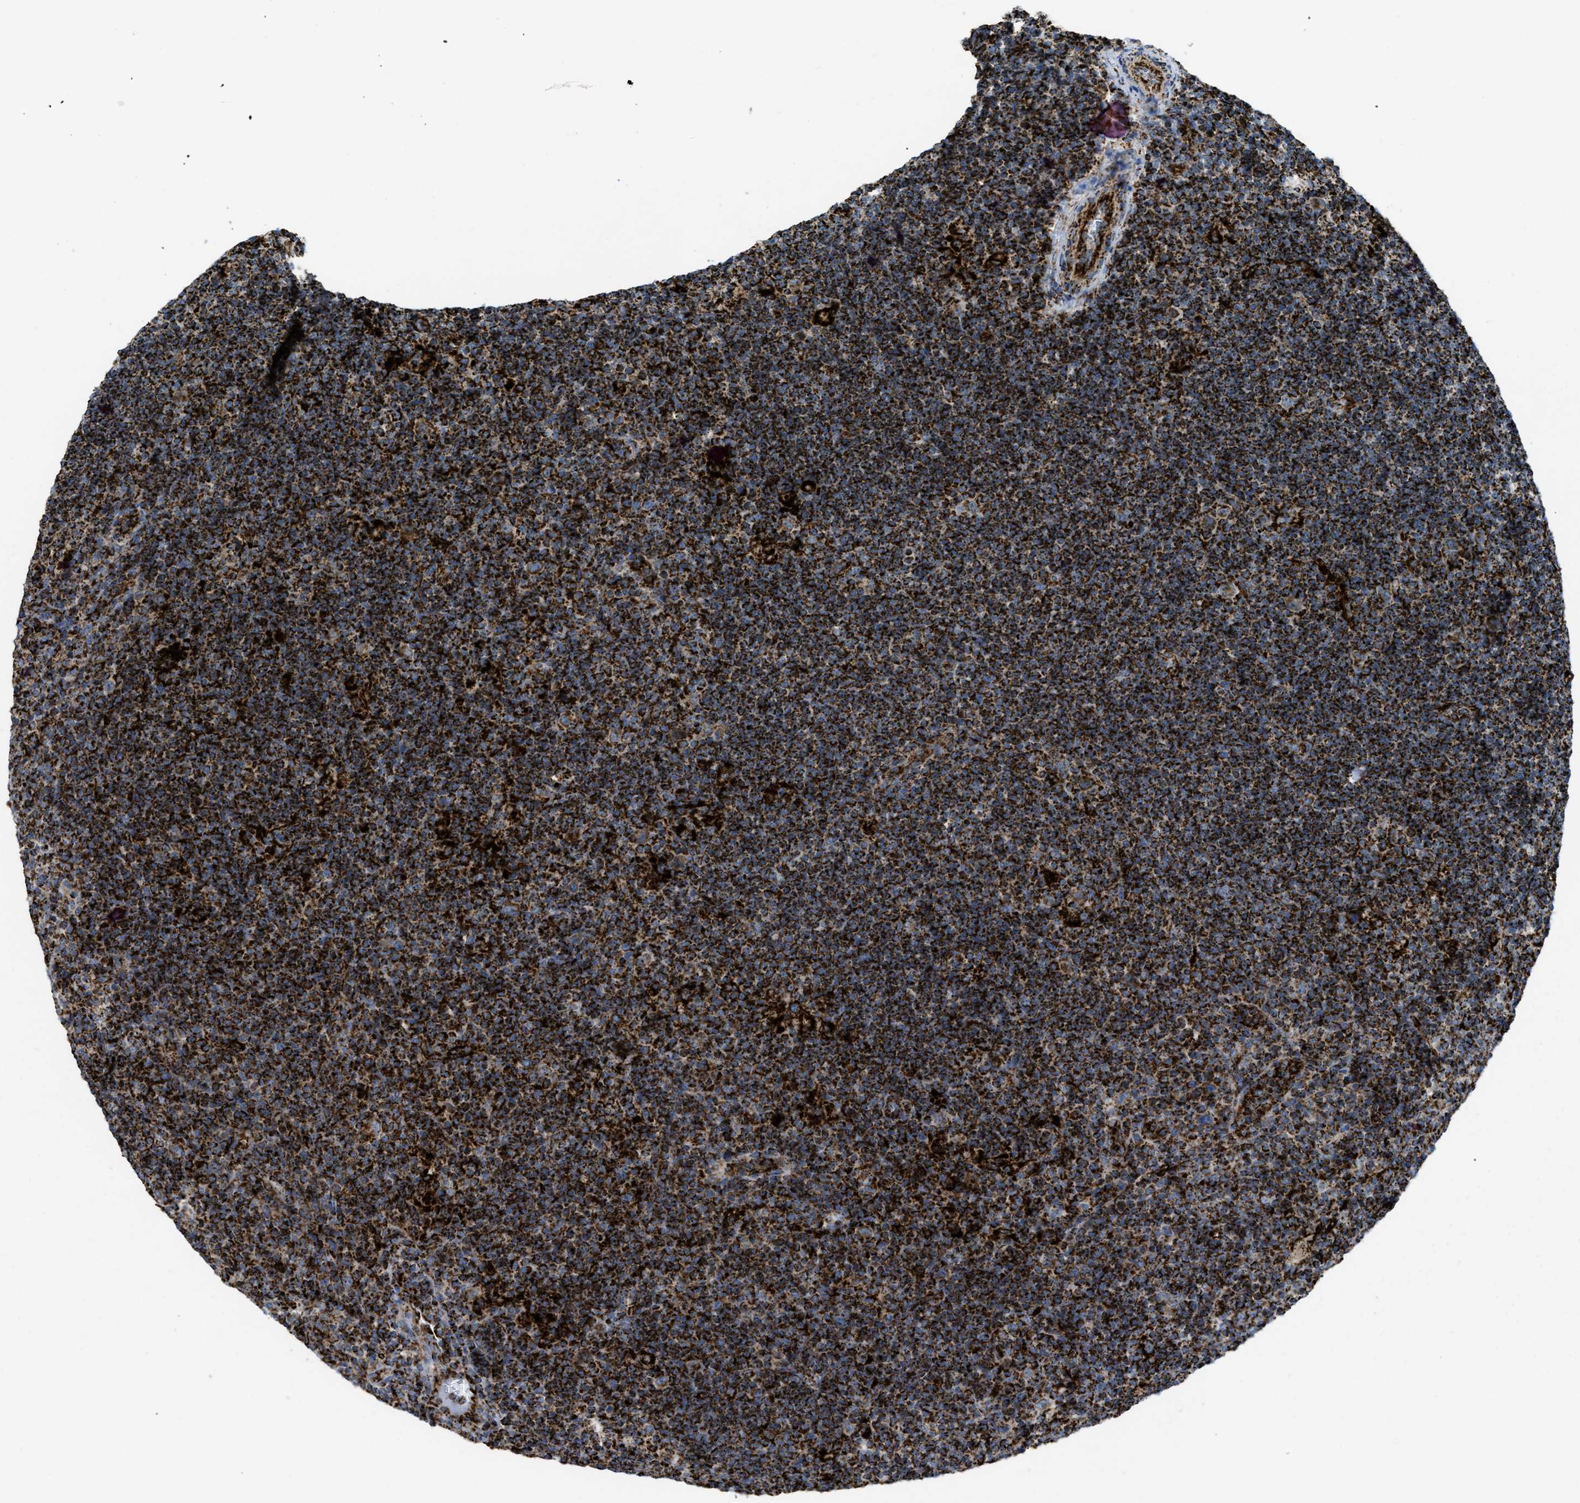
{"staining": {"intensity": "moderate", "quantity": ">75%", "location": "cytoplasmic/membranous"}, "tissue": "lymphoma", "cell_type": "Tumor cells", "image_type": "cancer", "snomed": [{"axis": "morphology", "description": "Hodgkin's disease, NOS"}, {"axis": "topography", "description": "Lymph node"}], "caption": "IHC image of neoplastic tissue: human Hodgkin's disease stained using immunohistochemistry reveals medium levels of moderate protein expression localized specifically in the cytoplasmic/membranous of tumor cells, appearing as a cytoplasmic/membranous brown color.", "gene": "SQOR", "patient": {"sex": "female", "age": 57}}